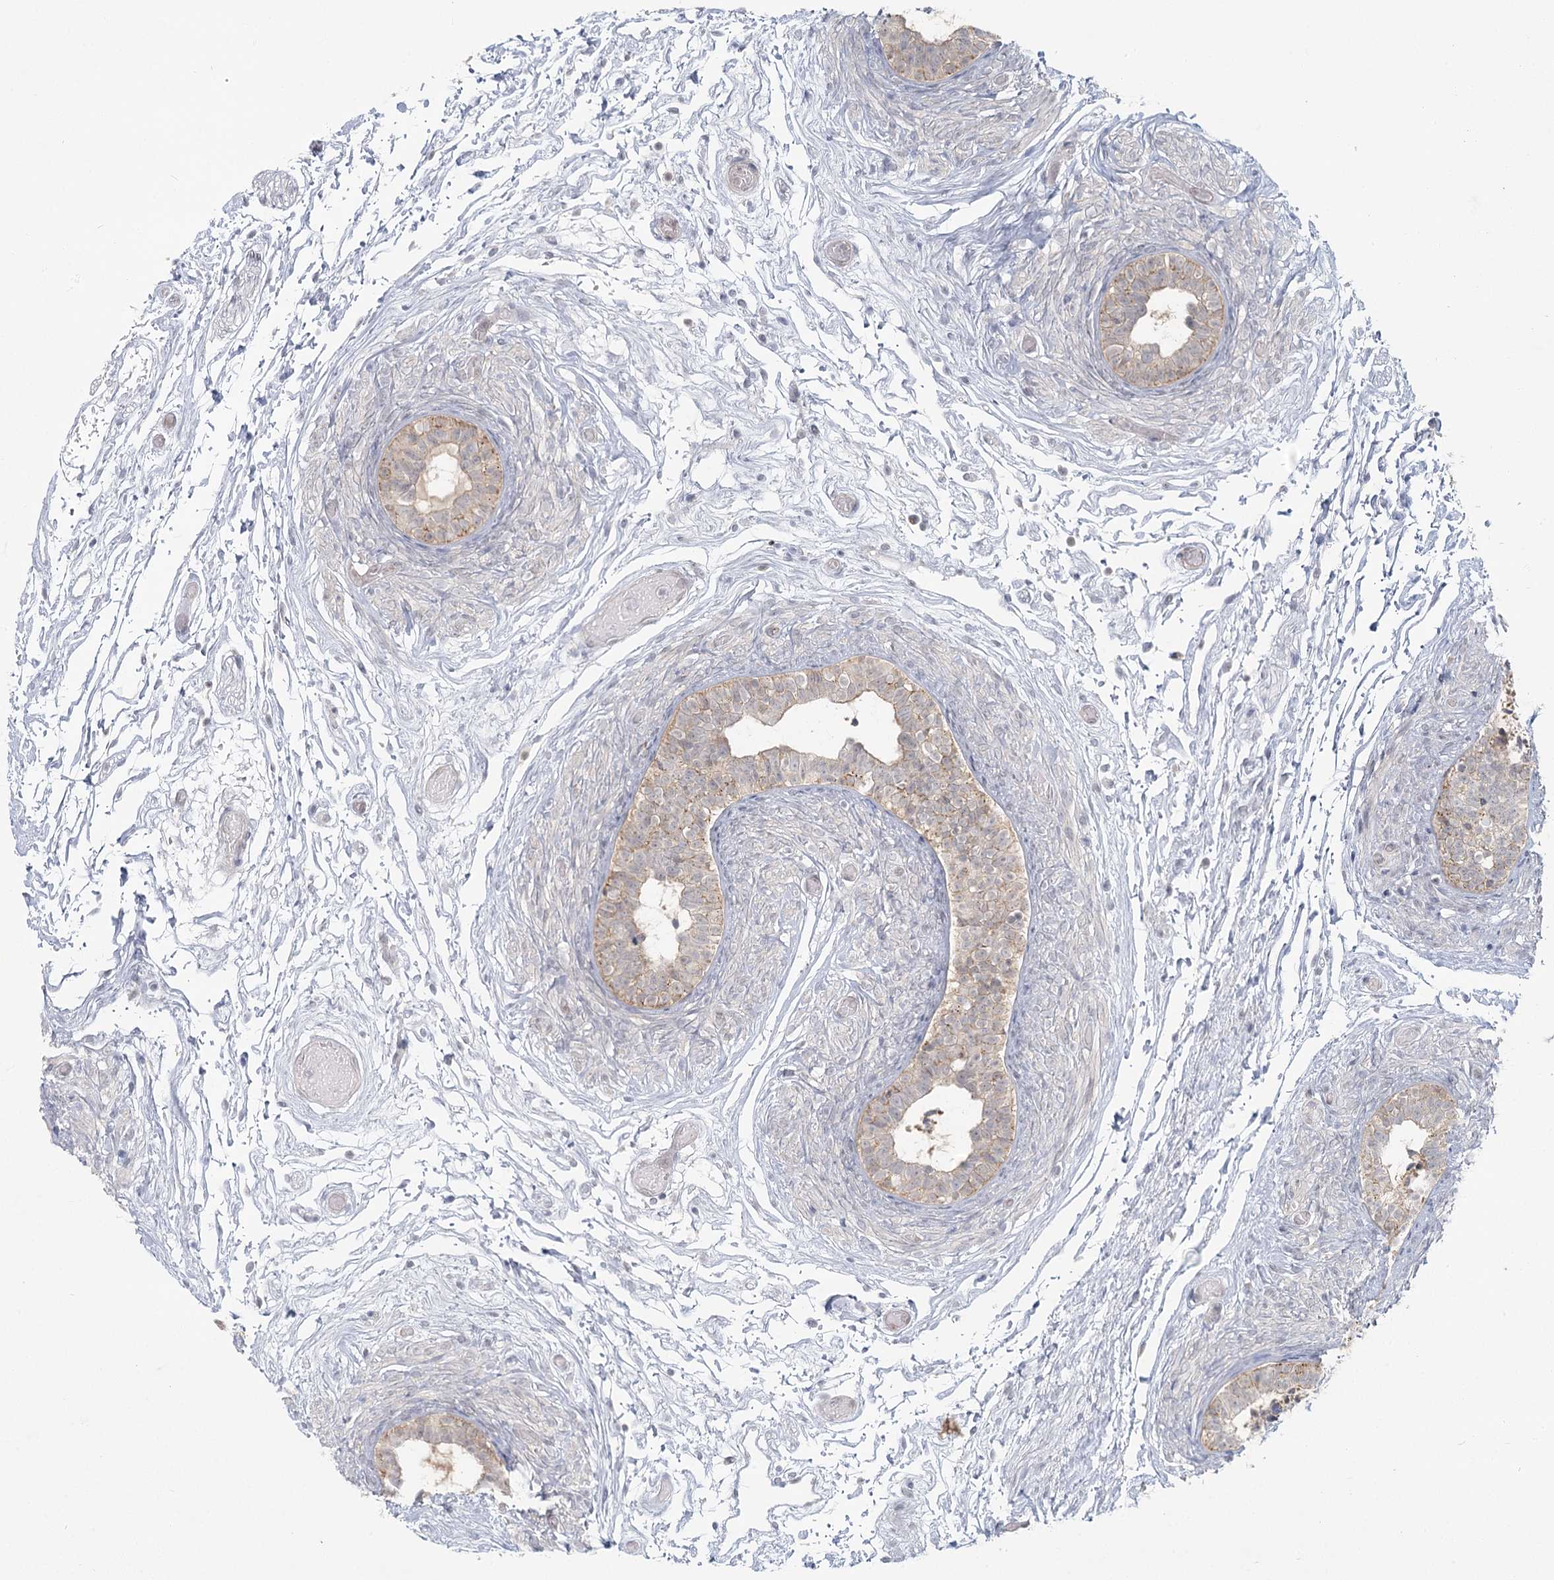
{"staining": {"intensity": "moderate", "quantity": "25%-75%", "location": "cytoplasmic/membranous"}, "tissue": "epididymis", "cell_type": "Glandular cells", "image_type": "normal", "snomed": [{"axis": "morphology", "description": "Normal tissue, NOS"}, {"axis": "topography", "description": "Epididymis"}], "caption": "Human epididymis stained with a brown dye displays moderate cytoplasmic/membranous positive positivity in approximately 25%-75% of glandular cells.", "gene": "THNSL1", "patient": {"sex": "male", "age": 5}}